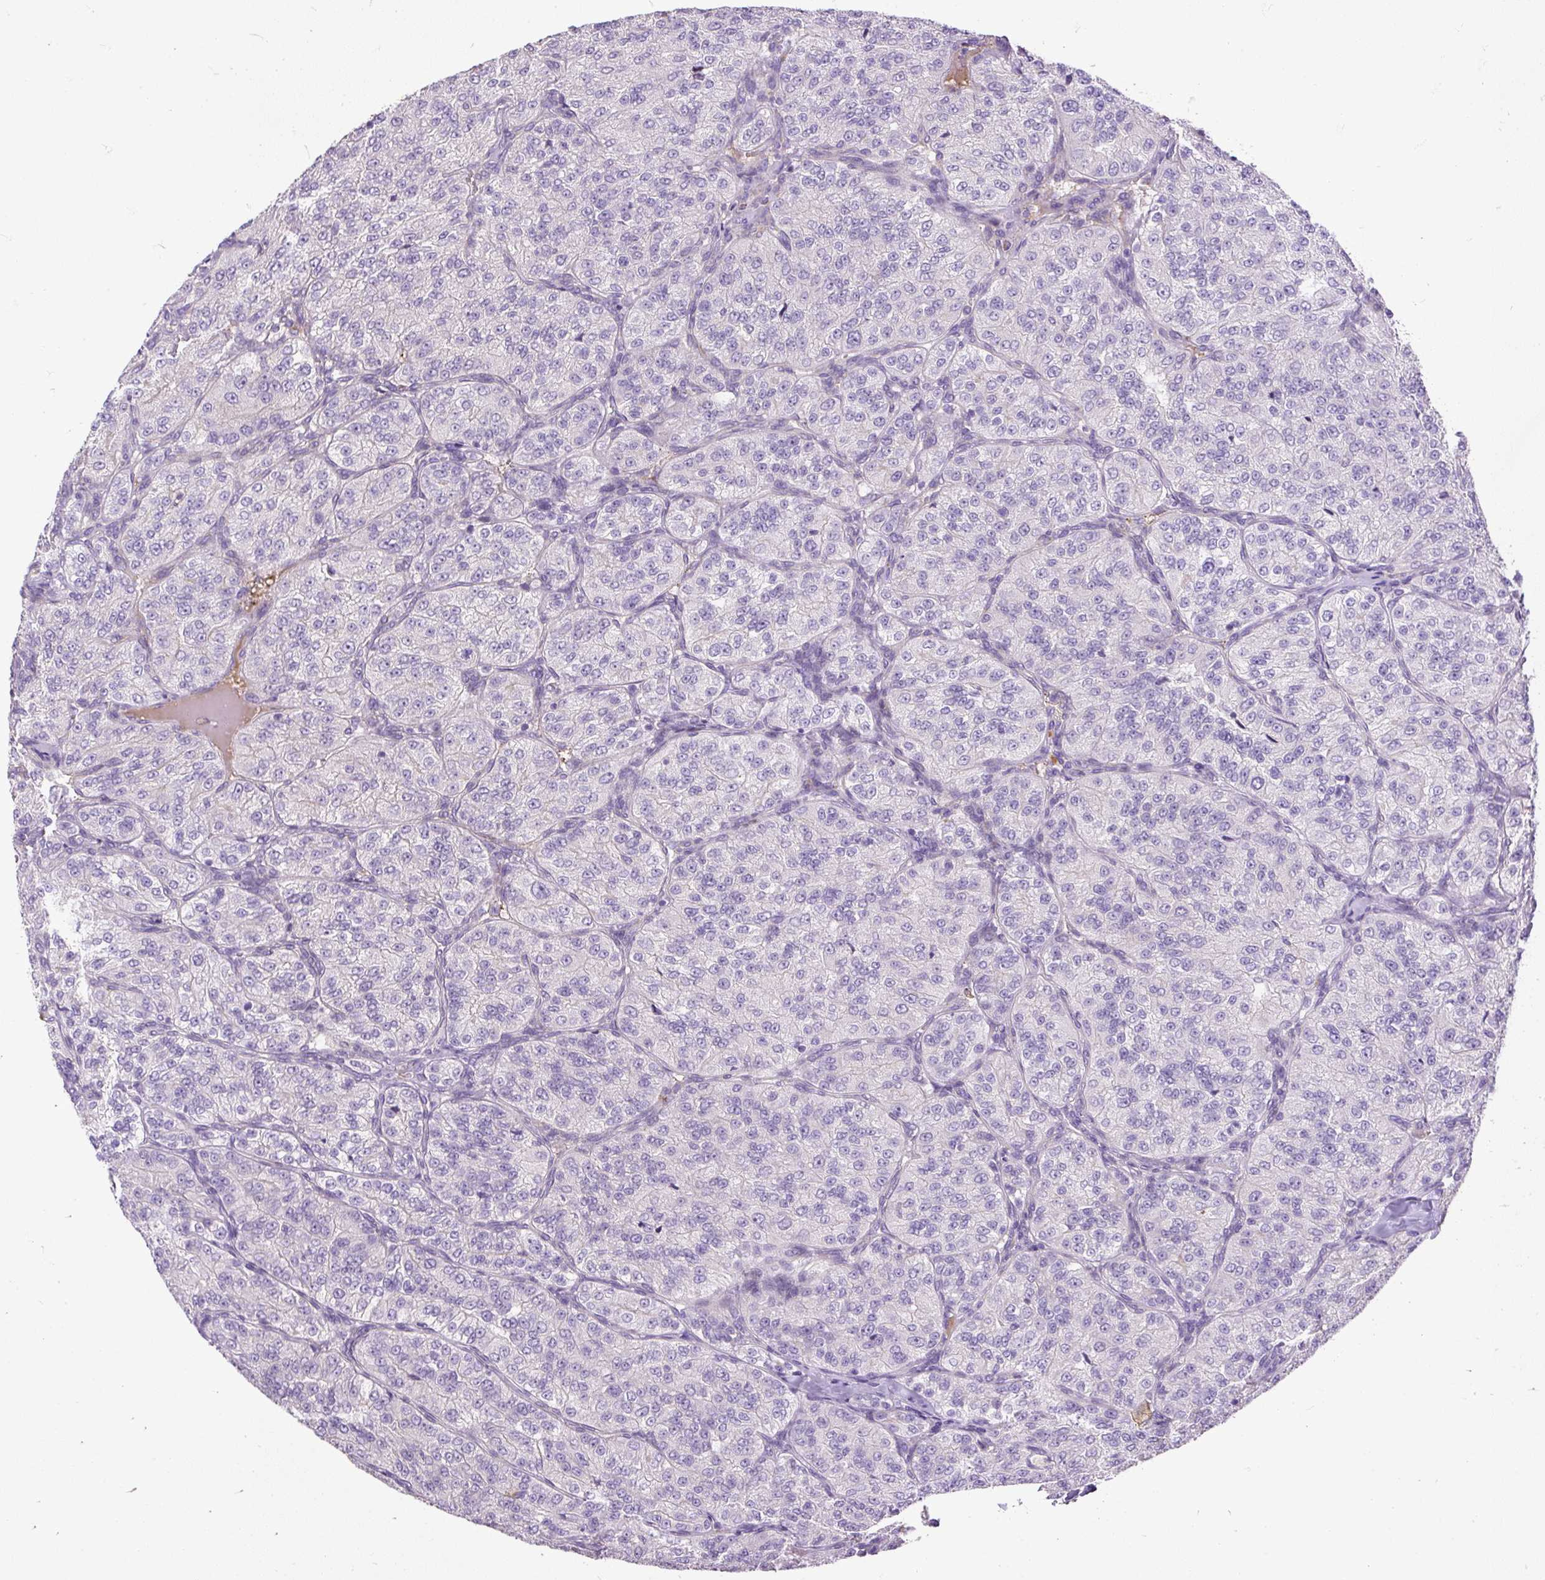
{"staining": {"intensity": "negative", "quantity": "none", "location": "none"}, "tissue": "renal cancer", "cell_type": "Tumor cells", "image_type": "cancer", "snomed": [{"axis": "morphology", "description": "Adenocarcinoma, NOS"}, {"axis": "topography", "description": "Kidney"}], "caption": "Adenocarcinoma (renal) was stained to show a protein in brown. There is no significant positivity in tumor cells.", "gene": "KRTAP20-3", "patient": {"sex": "female", "age": 63}}